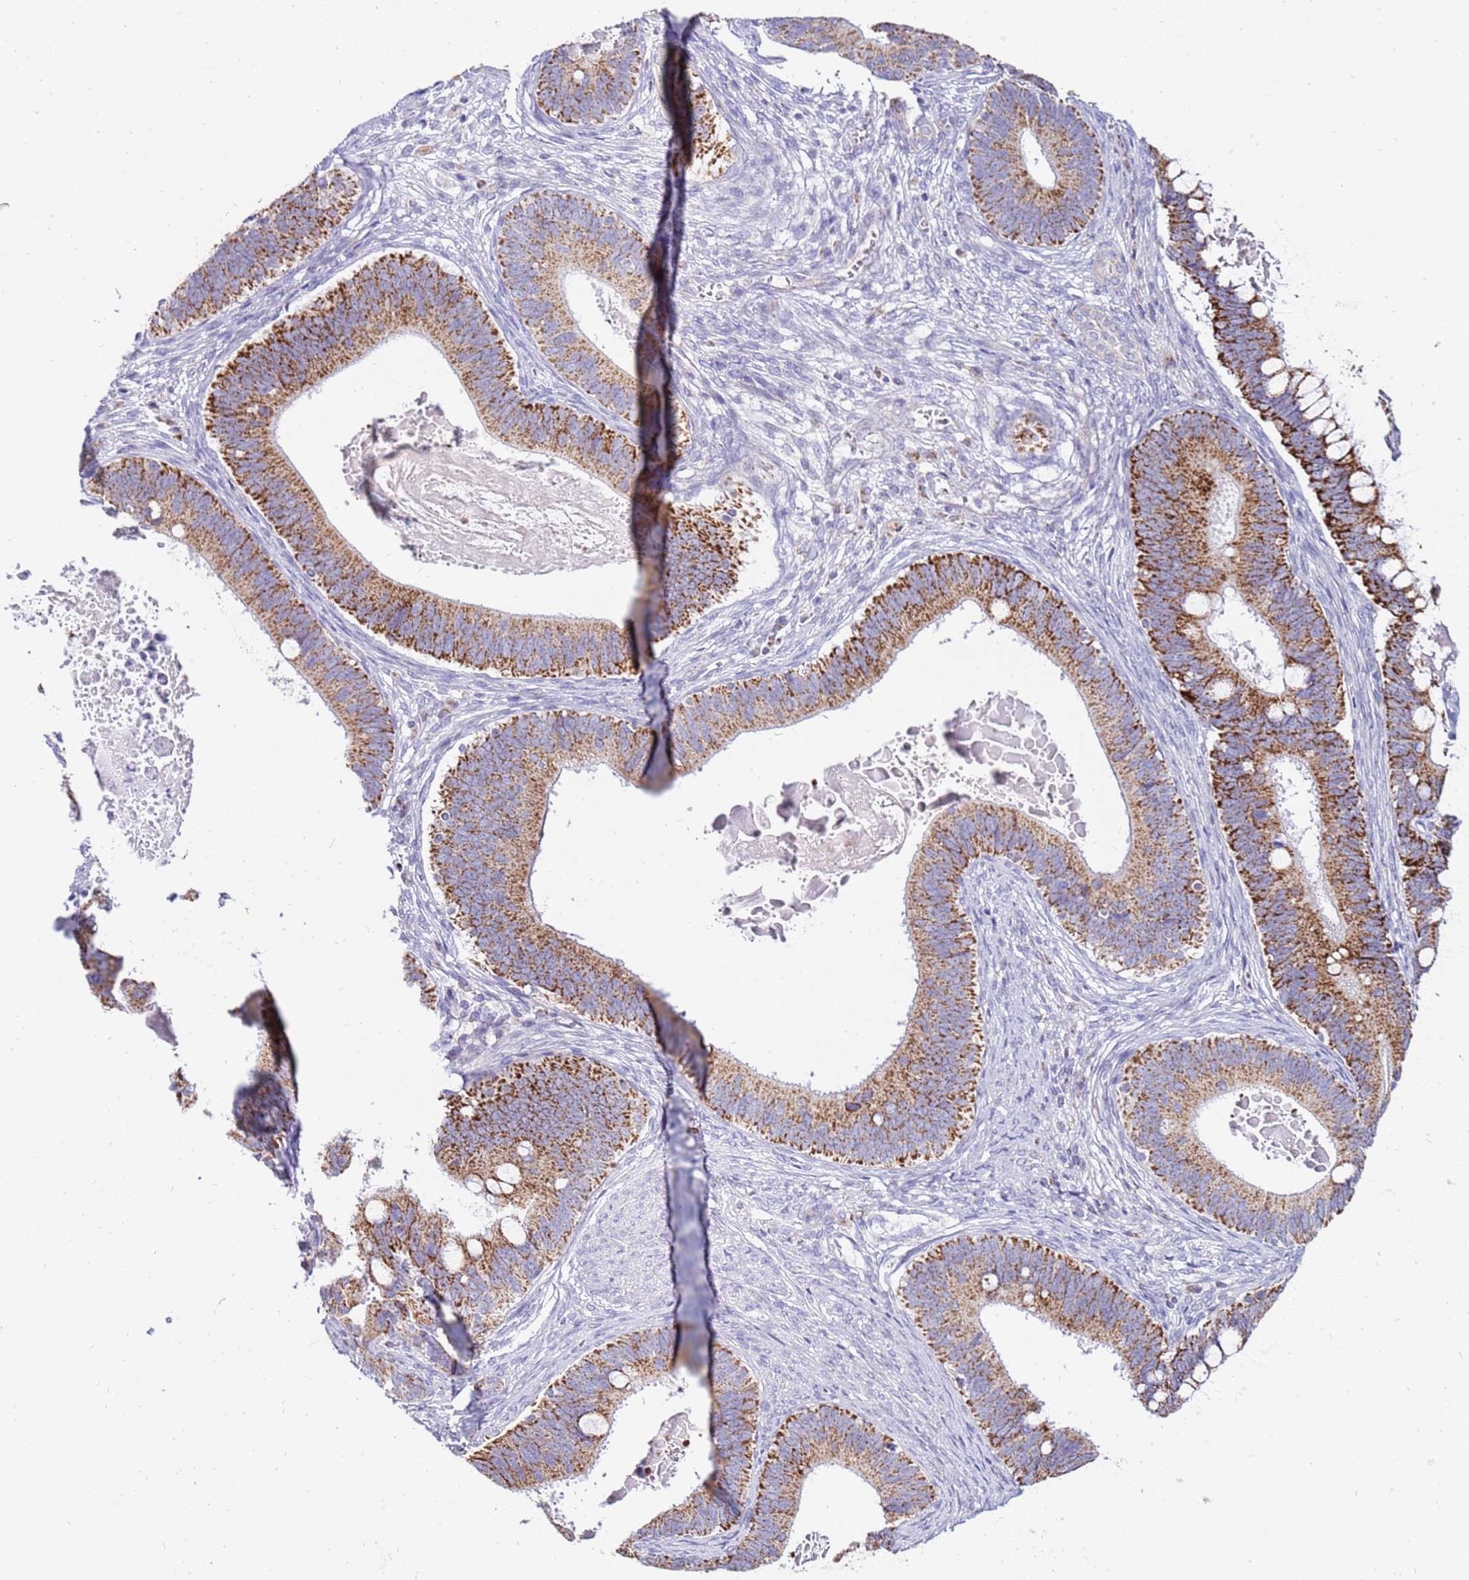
{"staining": {"intensity": "moderate", "quantity": ">75%", "location": "cytoplasmic/membranous"}, "tissue": "cervical cancer", "cell_type": "Tumor cells", "image_type": "cancer", "snomed": [{"axis": "morphology", "description": "Adenocarcinoma, NOS"}, {"axis": "topography", "description": "Cervix"}], "caption": "There is medium levels of moderate cytoplasmic/membranous positivity in tumor cells of adenocarcinoma (cervical), as demonstrated by immunohistochemical staining (brown color).", "gene": "IGF1R", "patient": {"sex": "female", "age": 42}}